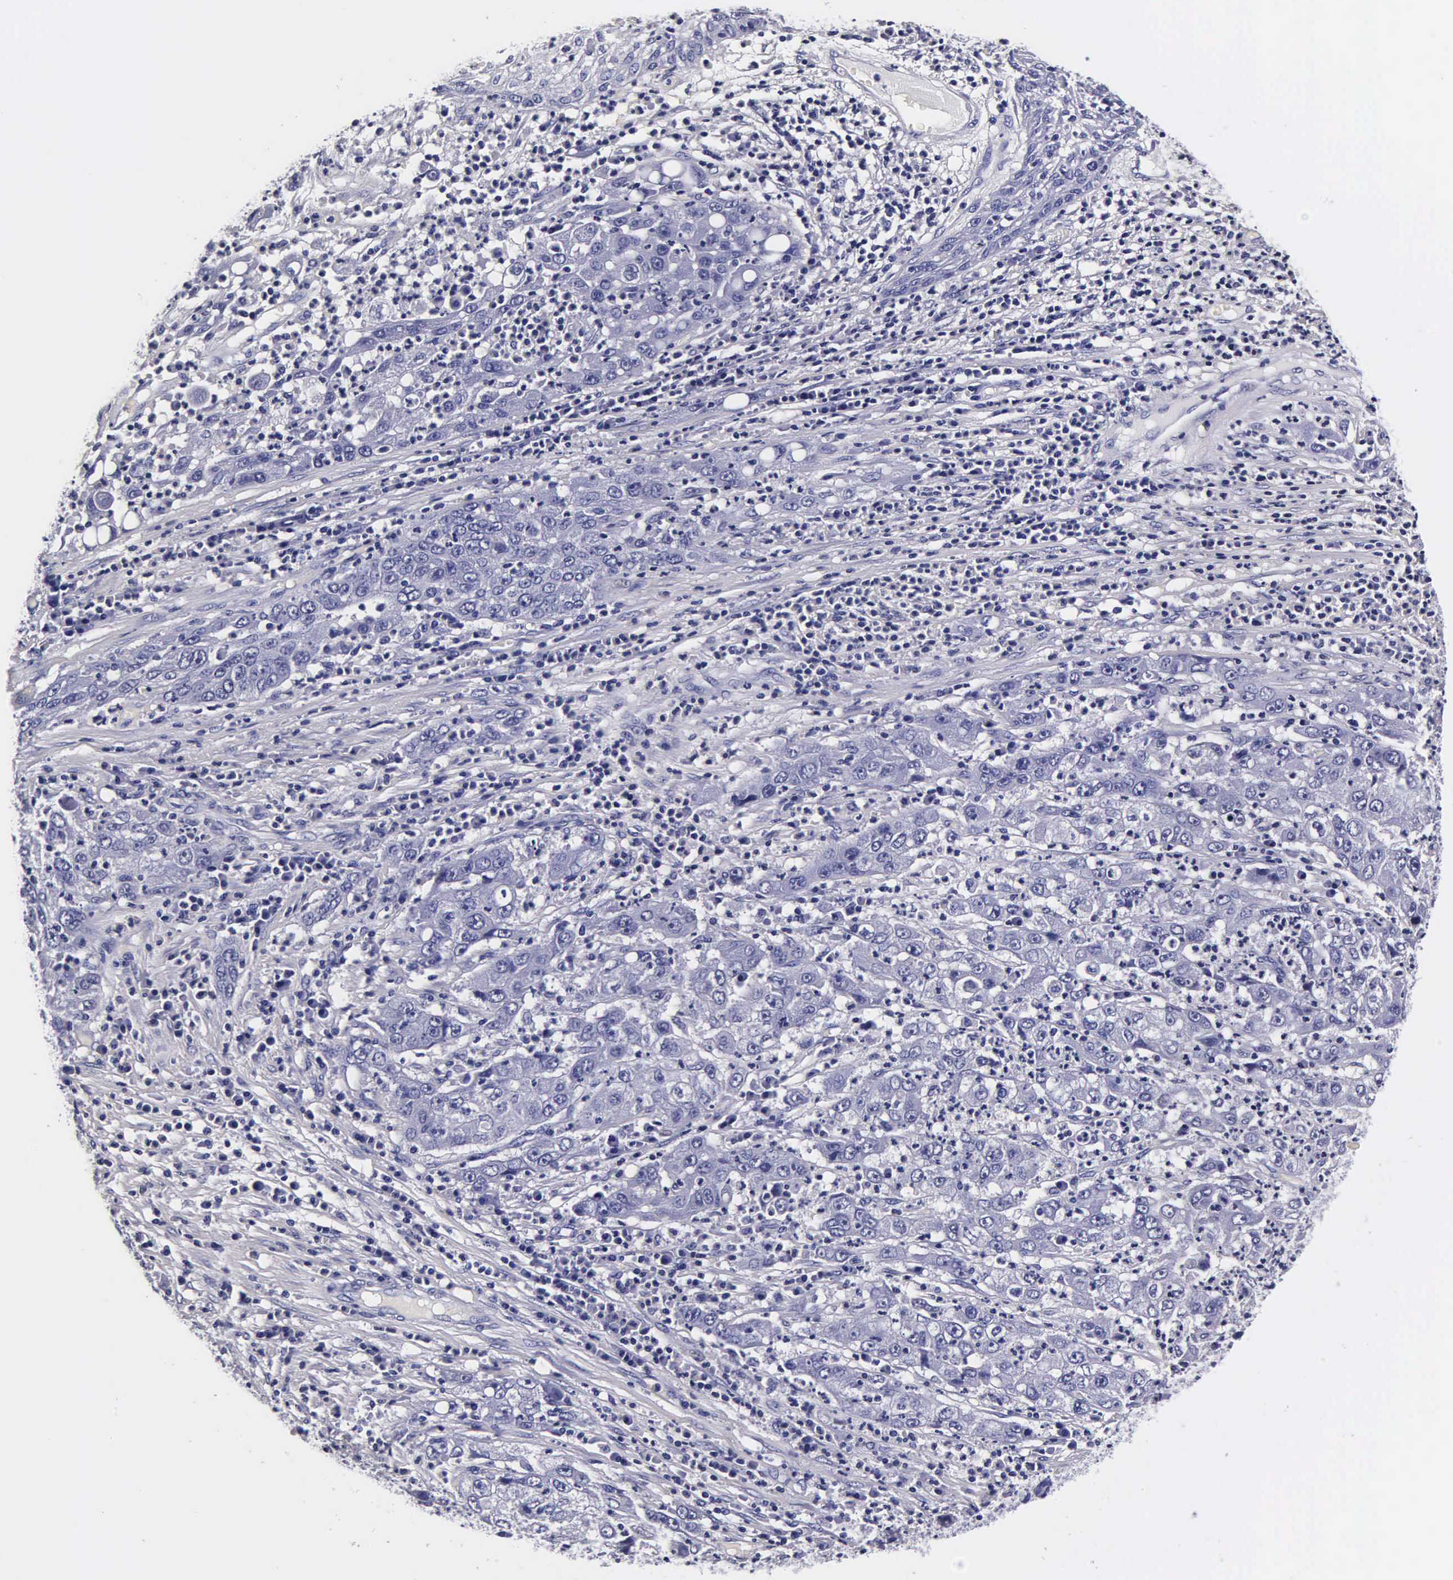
{"staining": {"intensity": "negative", "quantity": "none", "location": "none"}, "tissue": "cervical cancer", "cell_type": "Tumor cells", "image_type": "cancer", "snomed": [{"axis": "morphology", "description": "Squamous cell carcinoma, NOS"}, {"axis": "topography", "description": "Cervix"}], "caption": "Immunohistochemical staining of squamous cell carcinoma (cervical) displays no significant positivity in tumor cells. (DAB immunohistochemistry (IHC) visualized using brightfield microscopy, high magnification).", "gene": "IAPP", "patient": {"sex": "female", "age": 36}}